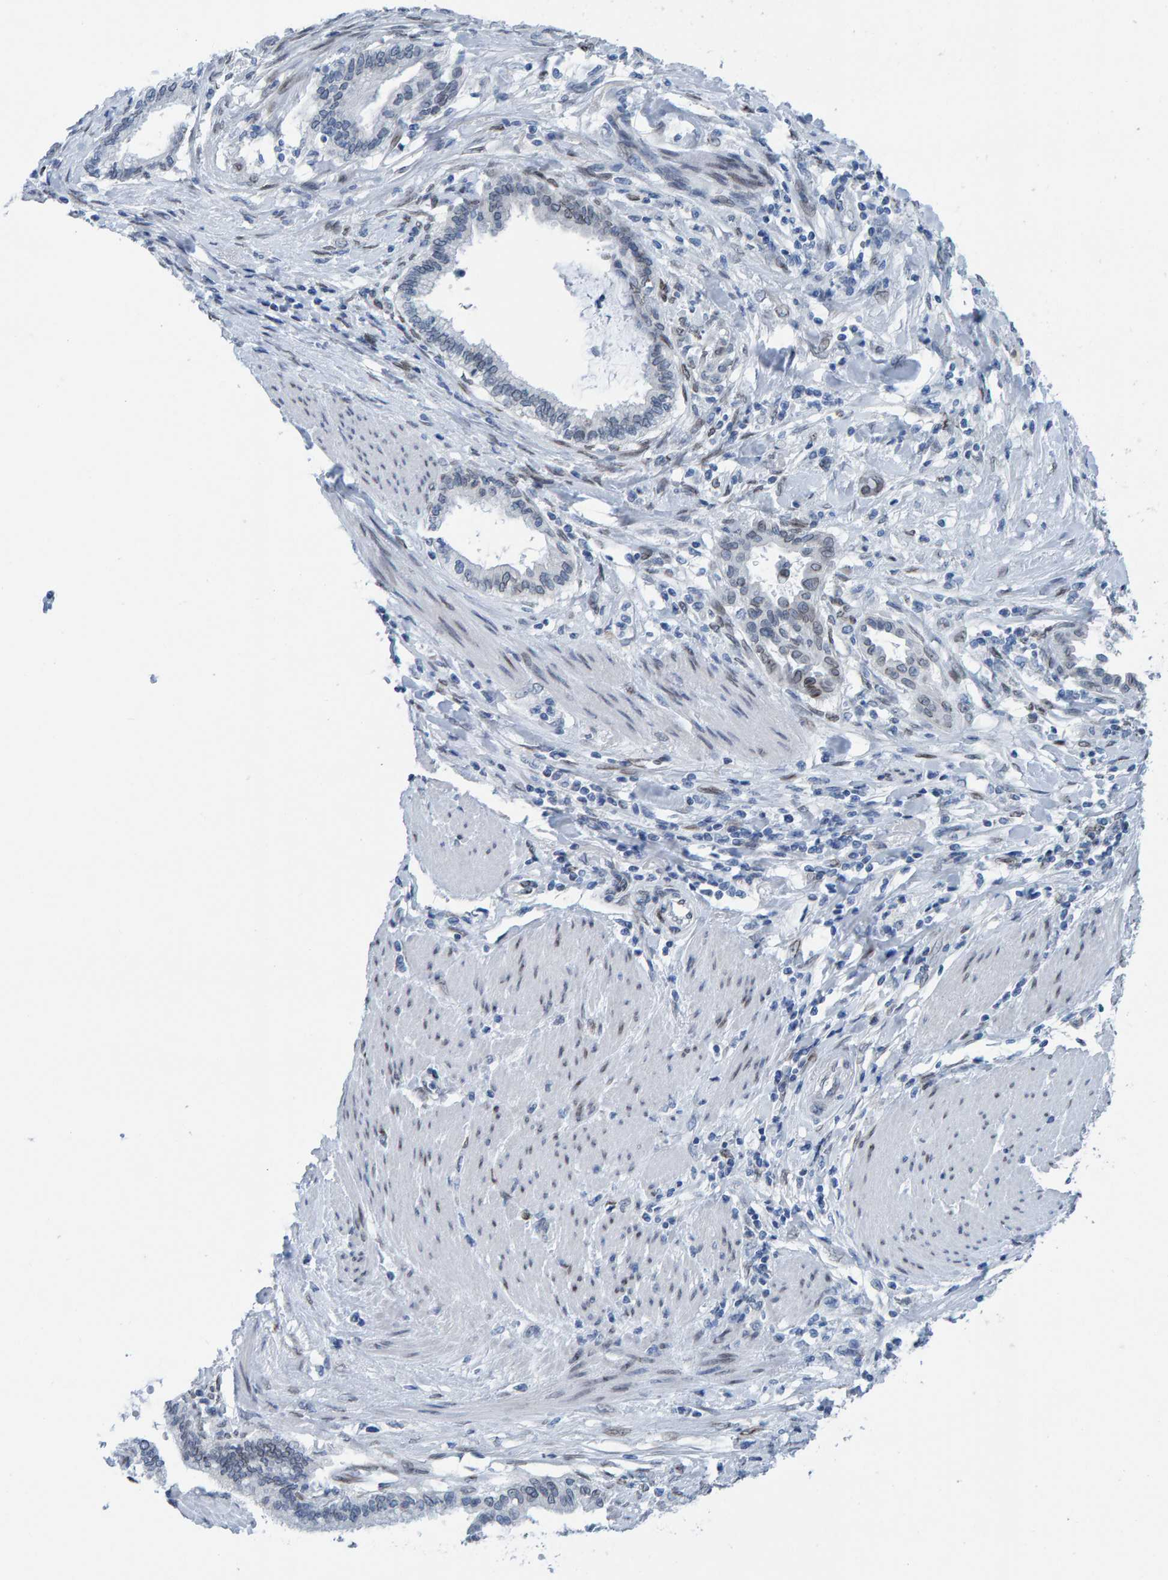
{"staining": {"intensity": "negative", "quantity": "none", "location": "none"}, "tissue": "pancreatic cancer", "cell_type": "Tumor cells", "image_type": "cancer", "snomed": [{"axis": "morphology", "description": "Adenocarcinoma, NOS"}, {"axis": "topography", "description": "Pancreas"}], "caption": "An image of pancreatic cancer stained for a protein displays no brown staining in tumor cells.", "gene": "LMNB2", "patient": {"sex": "female", "age": 64}}